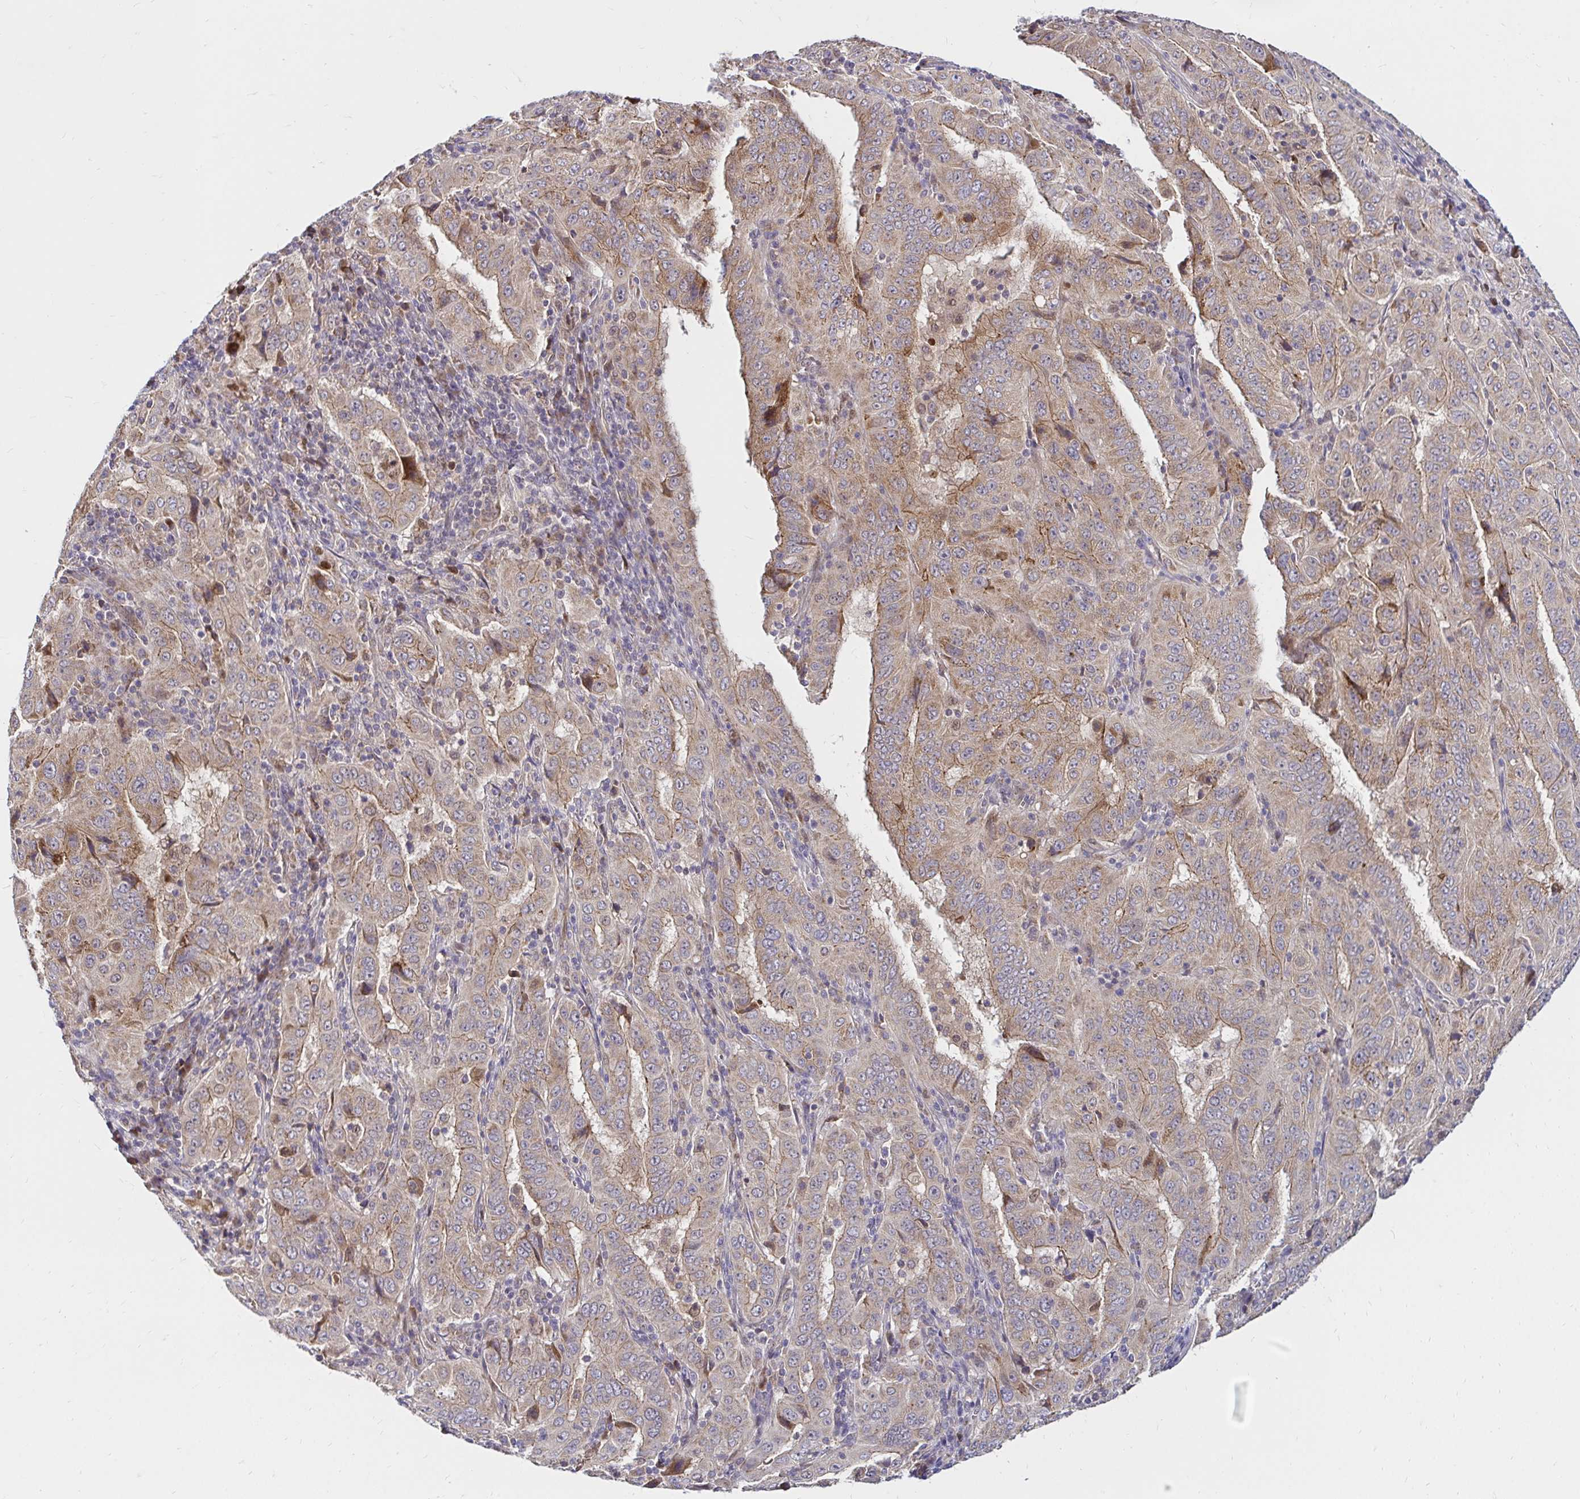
{"staining": {"intensity": "moderate", "quantity": ">75%", "location": "cytoplasmic/membranous"}, "tissue": "pancreatic cancer", "cell_type": "Tumor cells", "image_type": "cancer", "snomed": [{"axis": "morphology", "description": "Adenocarcinoma, NOS"}, {"axis": "topography", "description": "Pancreas"}], "caption": "Immunohistochemistry (IHC) image of pancreatic cancer (adenocarcinoma) stained for a protein (brown), which displays medium levels of moderate cytoplasmic/membranous staining in about >75% of tumor cells.", "gene": "ARHGEF37", "patient": {"sex": "male", "age": 63}}